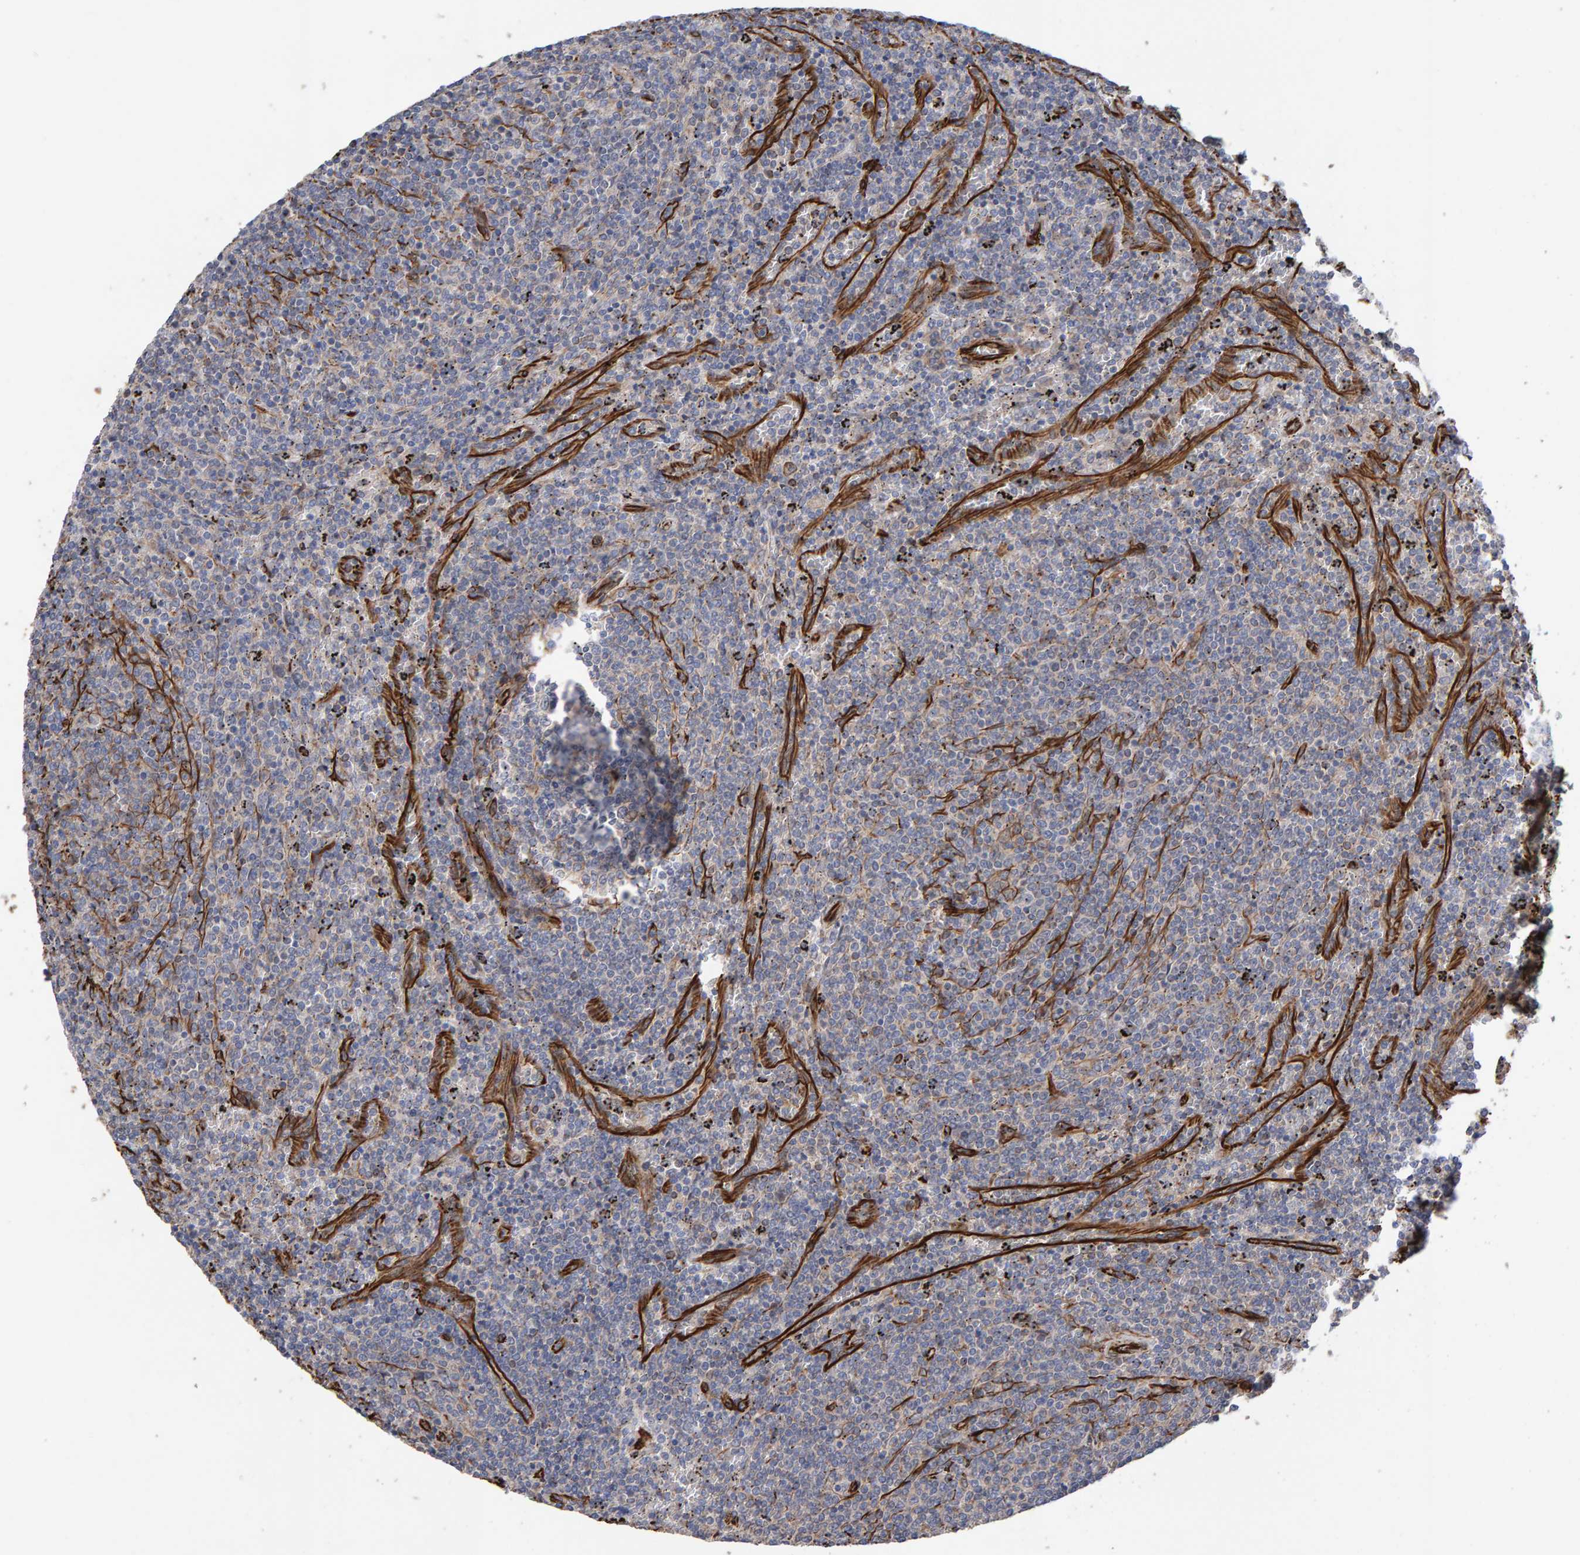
{"staining": {"intensity": "negative", "quantity": "none", "location": "none"}, "tissue": "lymphoma", "cell_type": "Tumor cells", "image_type": "cancer", "snomed": [{"axis": "morphology", "description": "Malignant lymphoma, non-Hodgkin's type, Low grade"}, {"axis": "topography", "description": "Spleen"}], "caption": "Protein analysis of lymphoma reveals no significant positivity in tumor cells.", "gene": "ZNF347", "patient": {"sex": "female", "age": 50}}